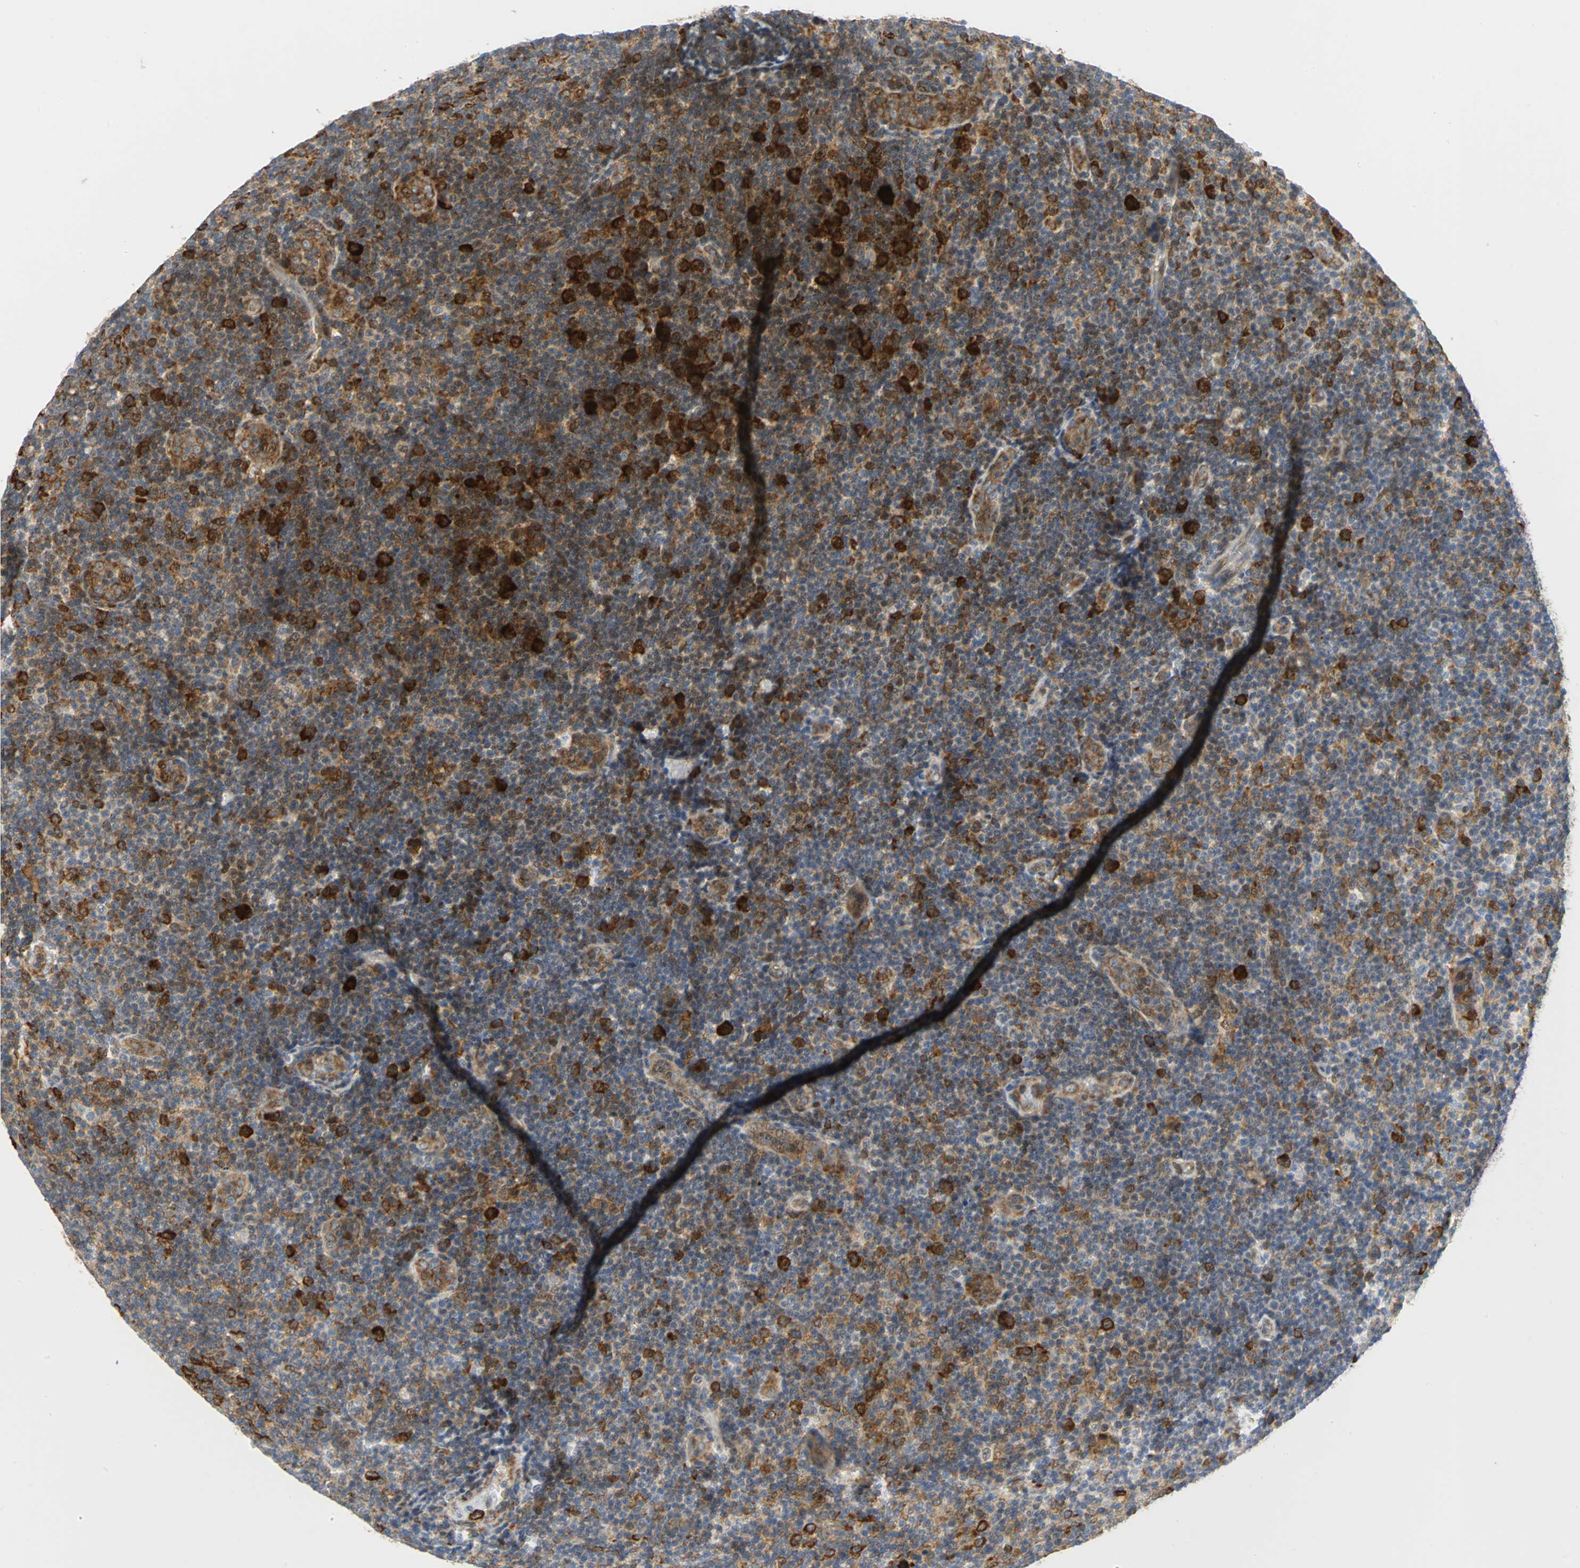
{"staining": {"intensity": "strong", "quantity": ">75%", "location": "cytoplasmic/membranous"}, "tissue": "lymphoma", "cell_type": "Tumor cells", "image_type": "cancer", "snomed": [{"axis": "morphology", "description": "Malignant lymphoma, non-Hodgkin's type, Low grade"}, {"axis": "topography", "description": "Lymph node"}], "caption": "Approximately >75% of tumor cells in human lymphoma show strong cytoplasmic/membranous protein staining as visualized by brown immunohistochemical staining.", "gene": "YBX1", "patient": {"sex": "male", "age": 83}}